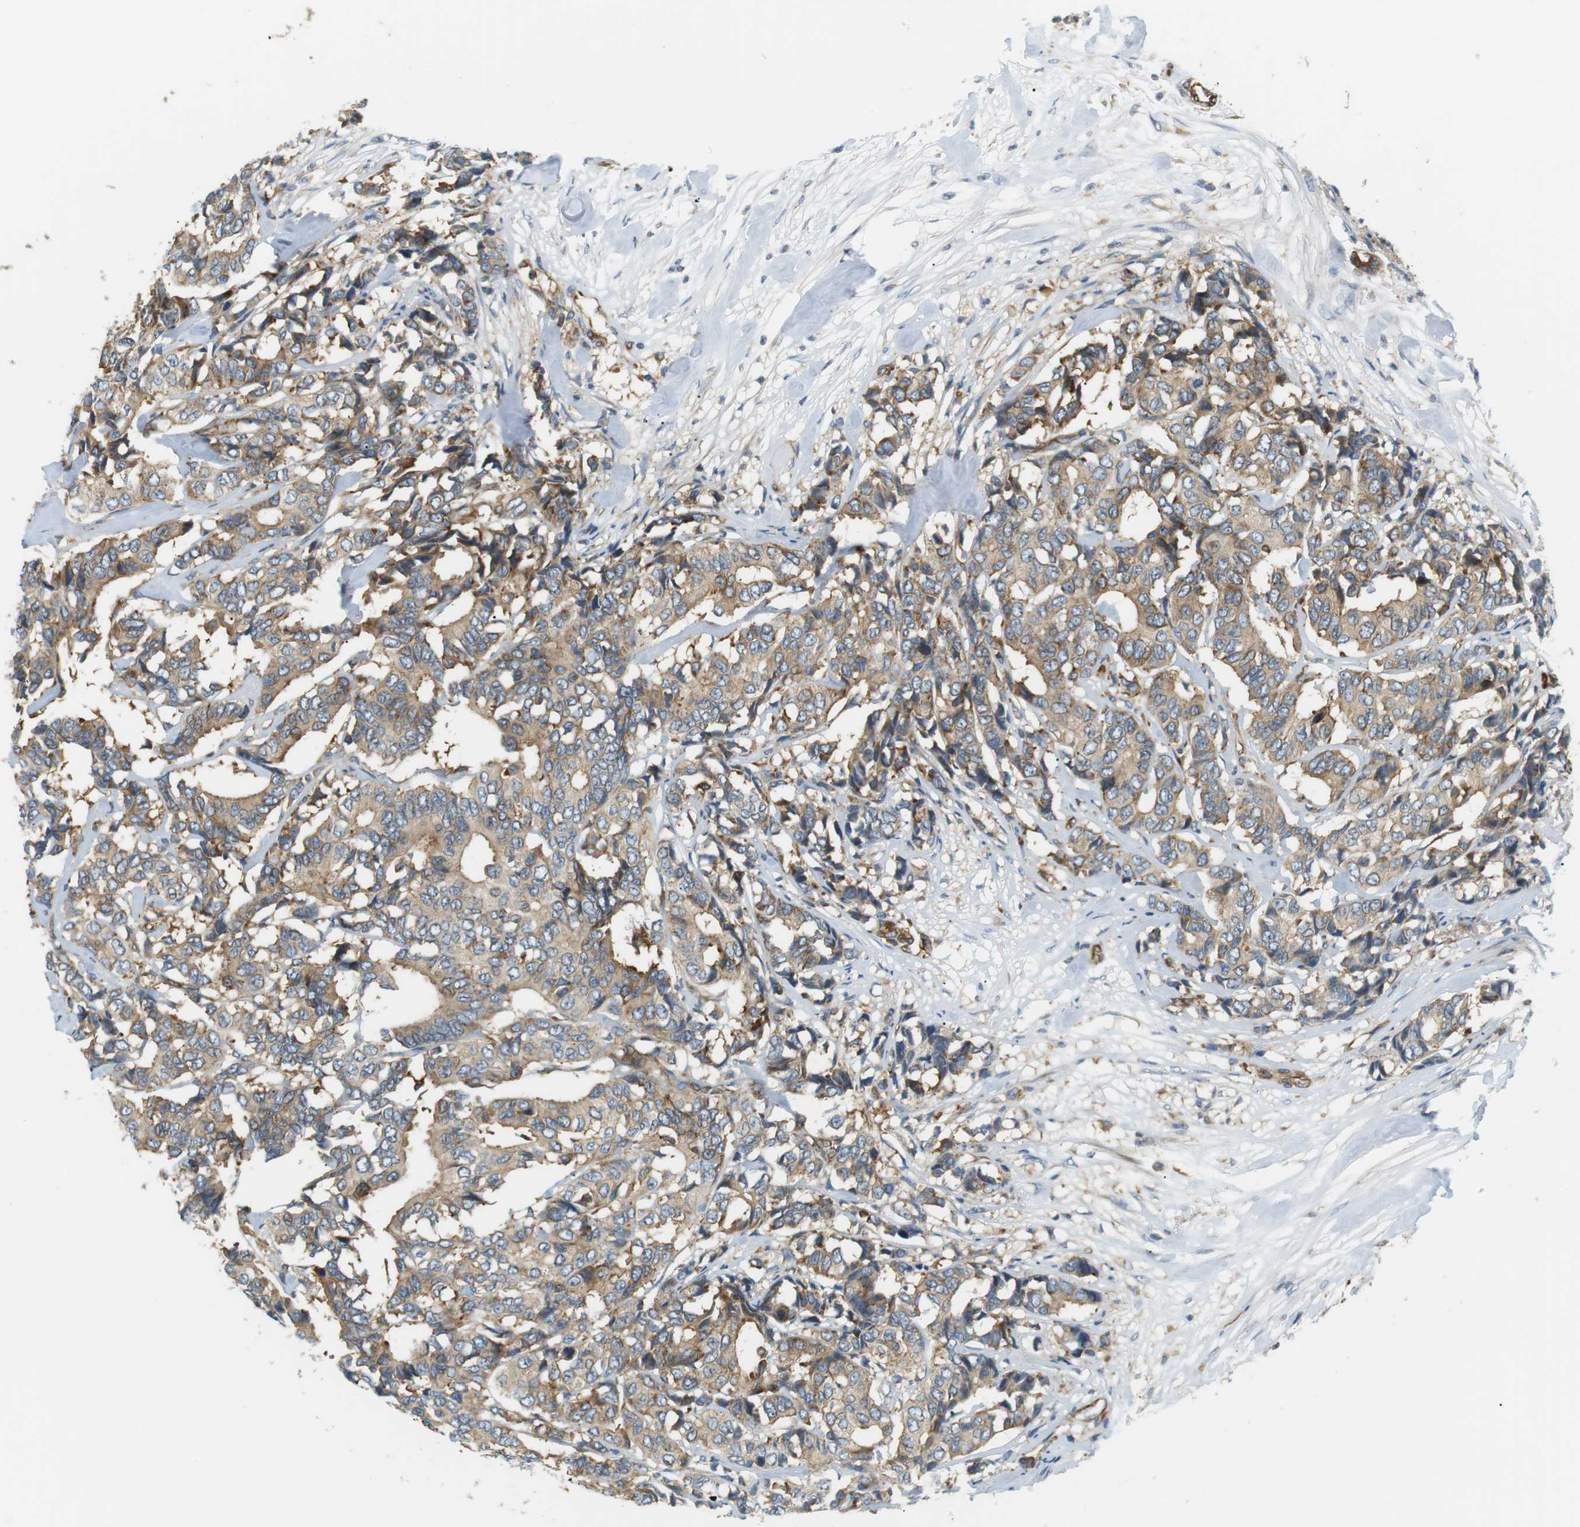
{"staining": {"intensity": "moderate", "quantity": ">75%", "location": "cytoplasmic/membranous"}, "tissue": "breast cancer", "cell_type": "Tumor cells", "image_type": "cancer", "snomed": [{"axis": "morphology", "description": "Duct carcinoma"}, {"axis": "topography", "description": "Breast"}], "caption": "Protein expression analysis of human intraductal carcinoma (breast) reveals moderate cytoplasmic/membranous expression in about >75% of tumor cells.", "gene": "TMEM200A", "patient": {"sex": "female", "age": 87}}